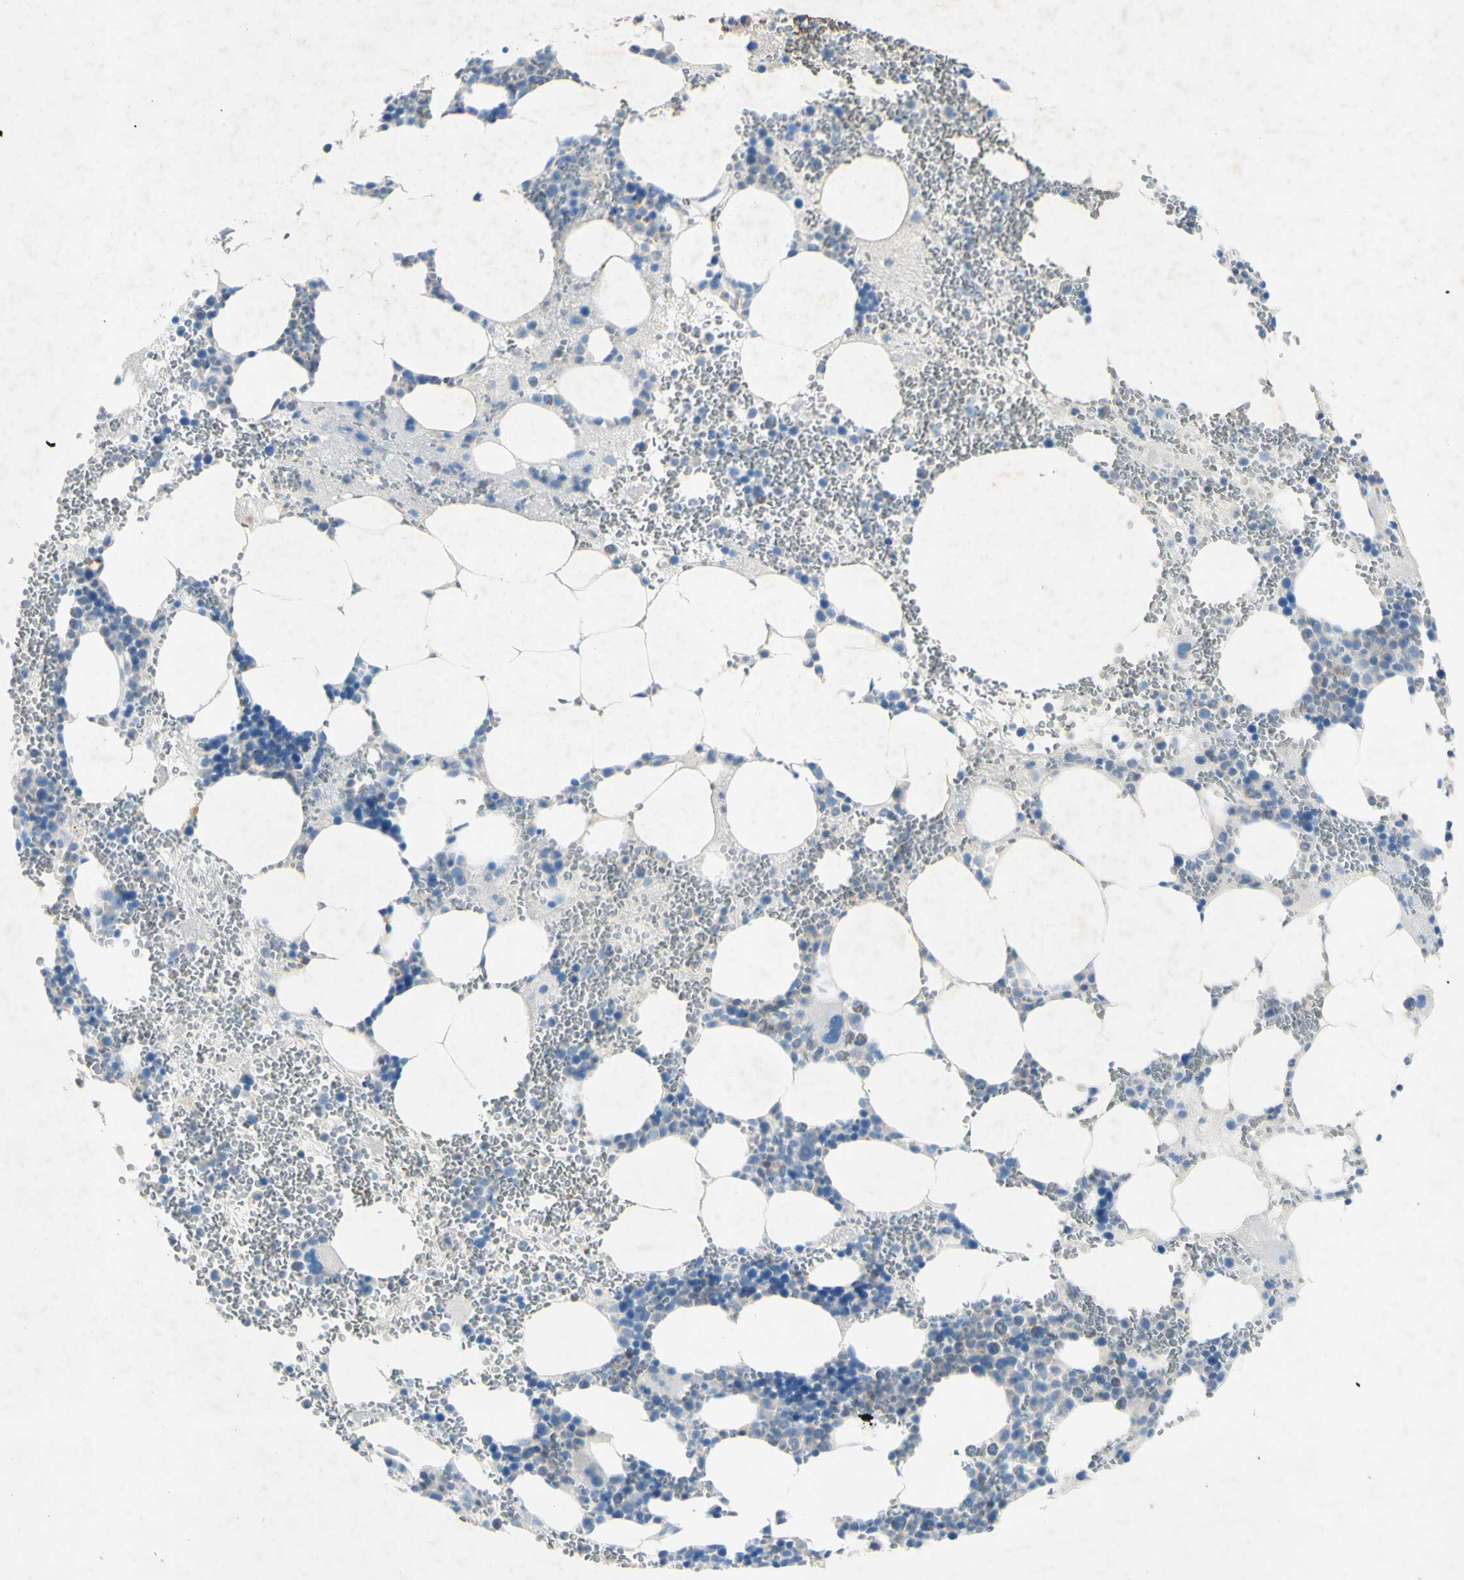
{"staining": {"intensity": "negative", "quantity": "none", "location": "none"}, "tissue": "bone marrow", "cell_type": "Hematopoietic cells", "image_type": "normal", "snomed": [{"axis": "morphology", "description": "Normal tissue, NOS"}, {"axis": "morphology", "description": "Inflammation, NOS"}, {"axis": "topography", "description": "Bone marrow"}], "caption": "Human bone marrow stained for a protein using IHC displays no staining in hematopoietic cells.", "gene": "GDF15", "patient": {"sex": "female", "age": 76}}